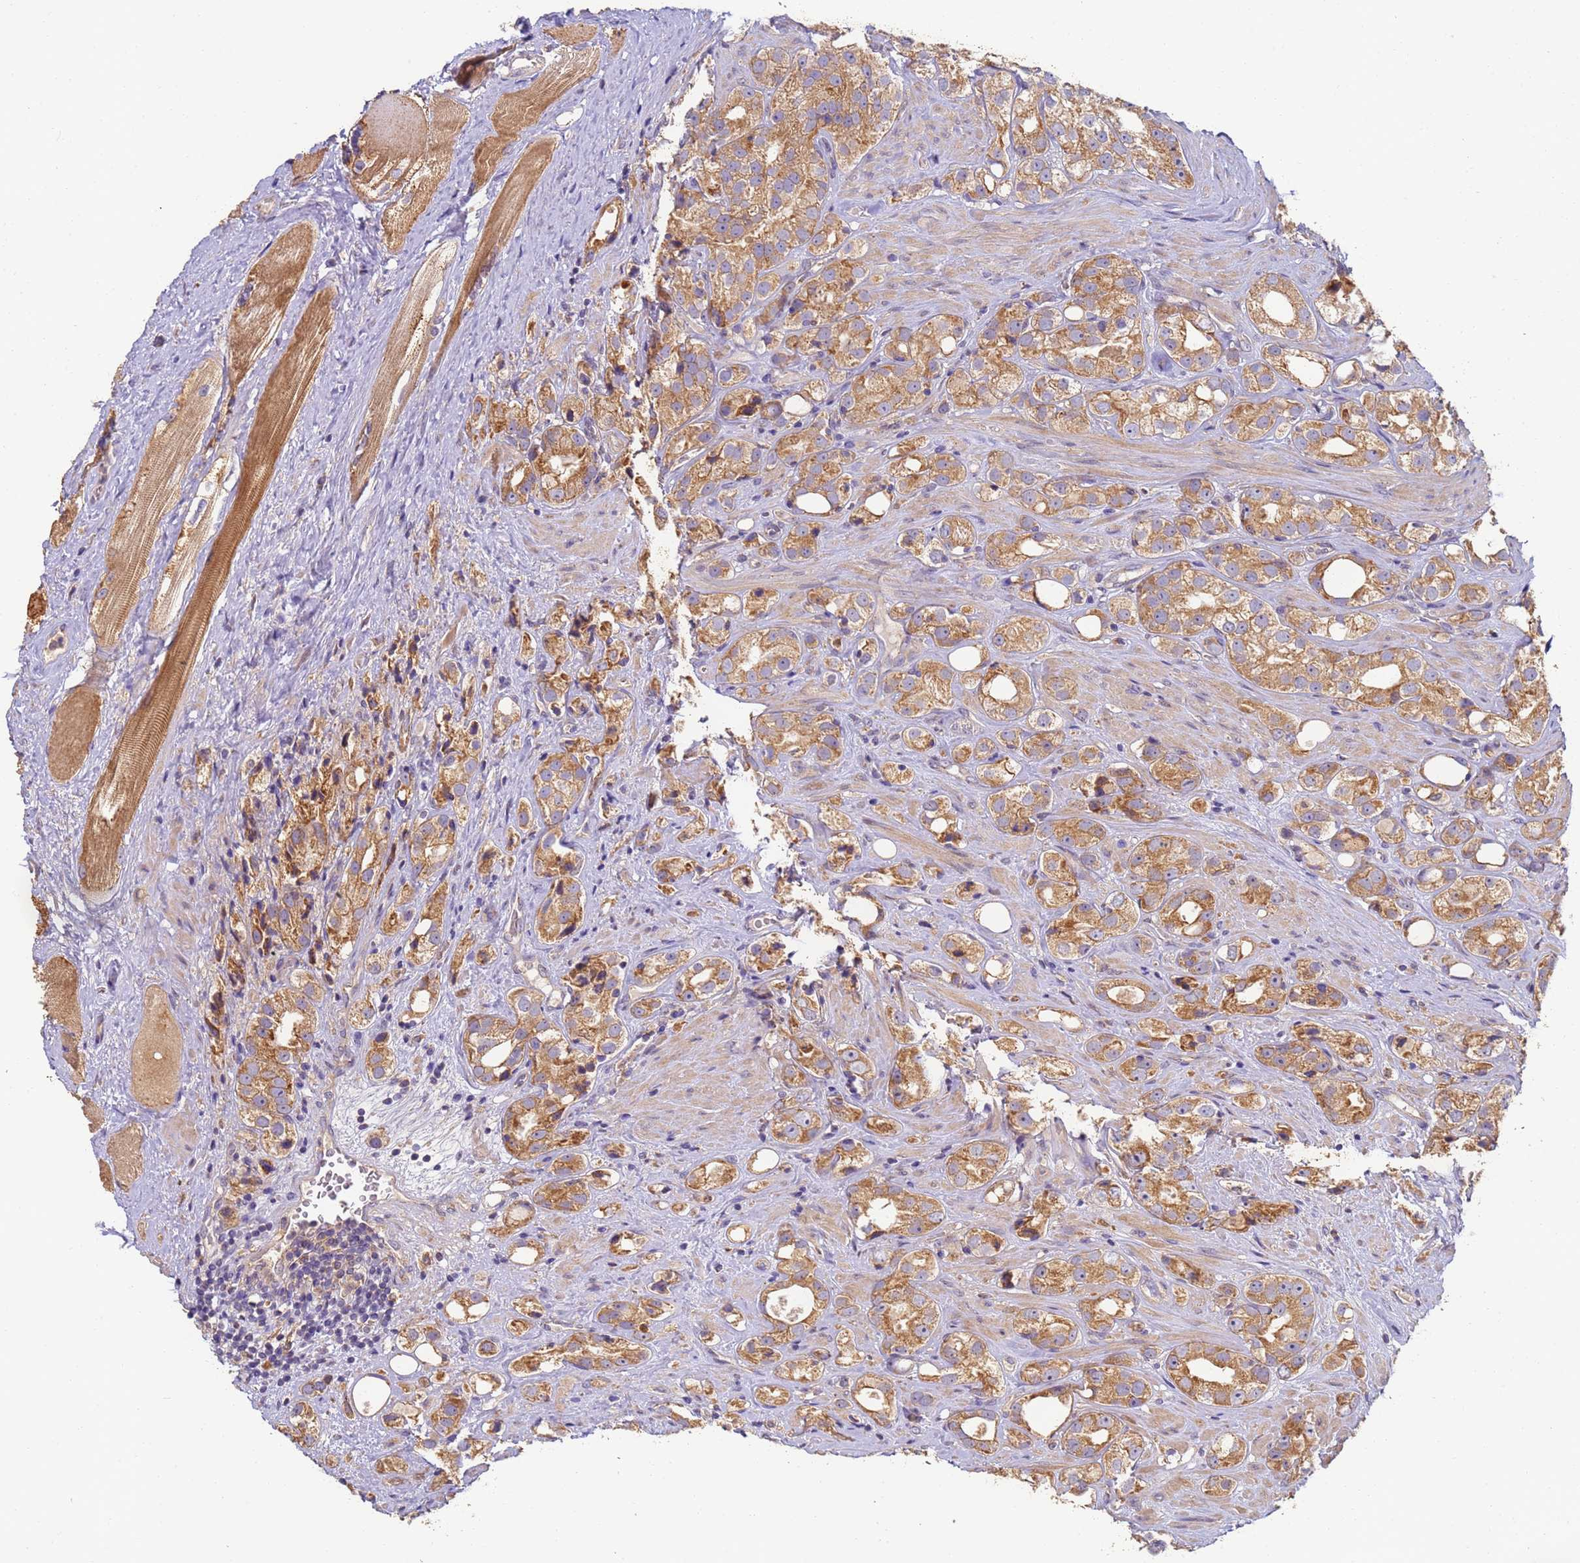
{"staining": {"intensity": "moderate", "quantity": ">75%", "location": "cytoplasmic/membranous"}, "tissue": "prostate cancer", "cell_type": "Tumor cells", "image_type": "cancer", "snomed": [{"axis": "morphology", "description": "Adenocarcinoma, NOS"}, {"axis": "topography", "description": "Prostate"}], "caption": "Protein staining shows moderate cytoplasmic/membranous expression in approximately >75% of tumor cells in adenocarcinoma (prostate).", "gene": "TIGAR", "patient": {"sex": "male", "age": 79}}